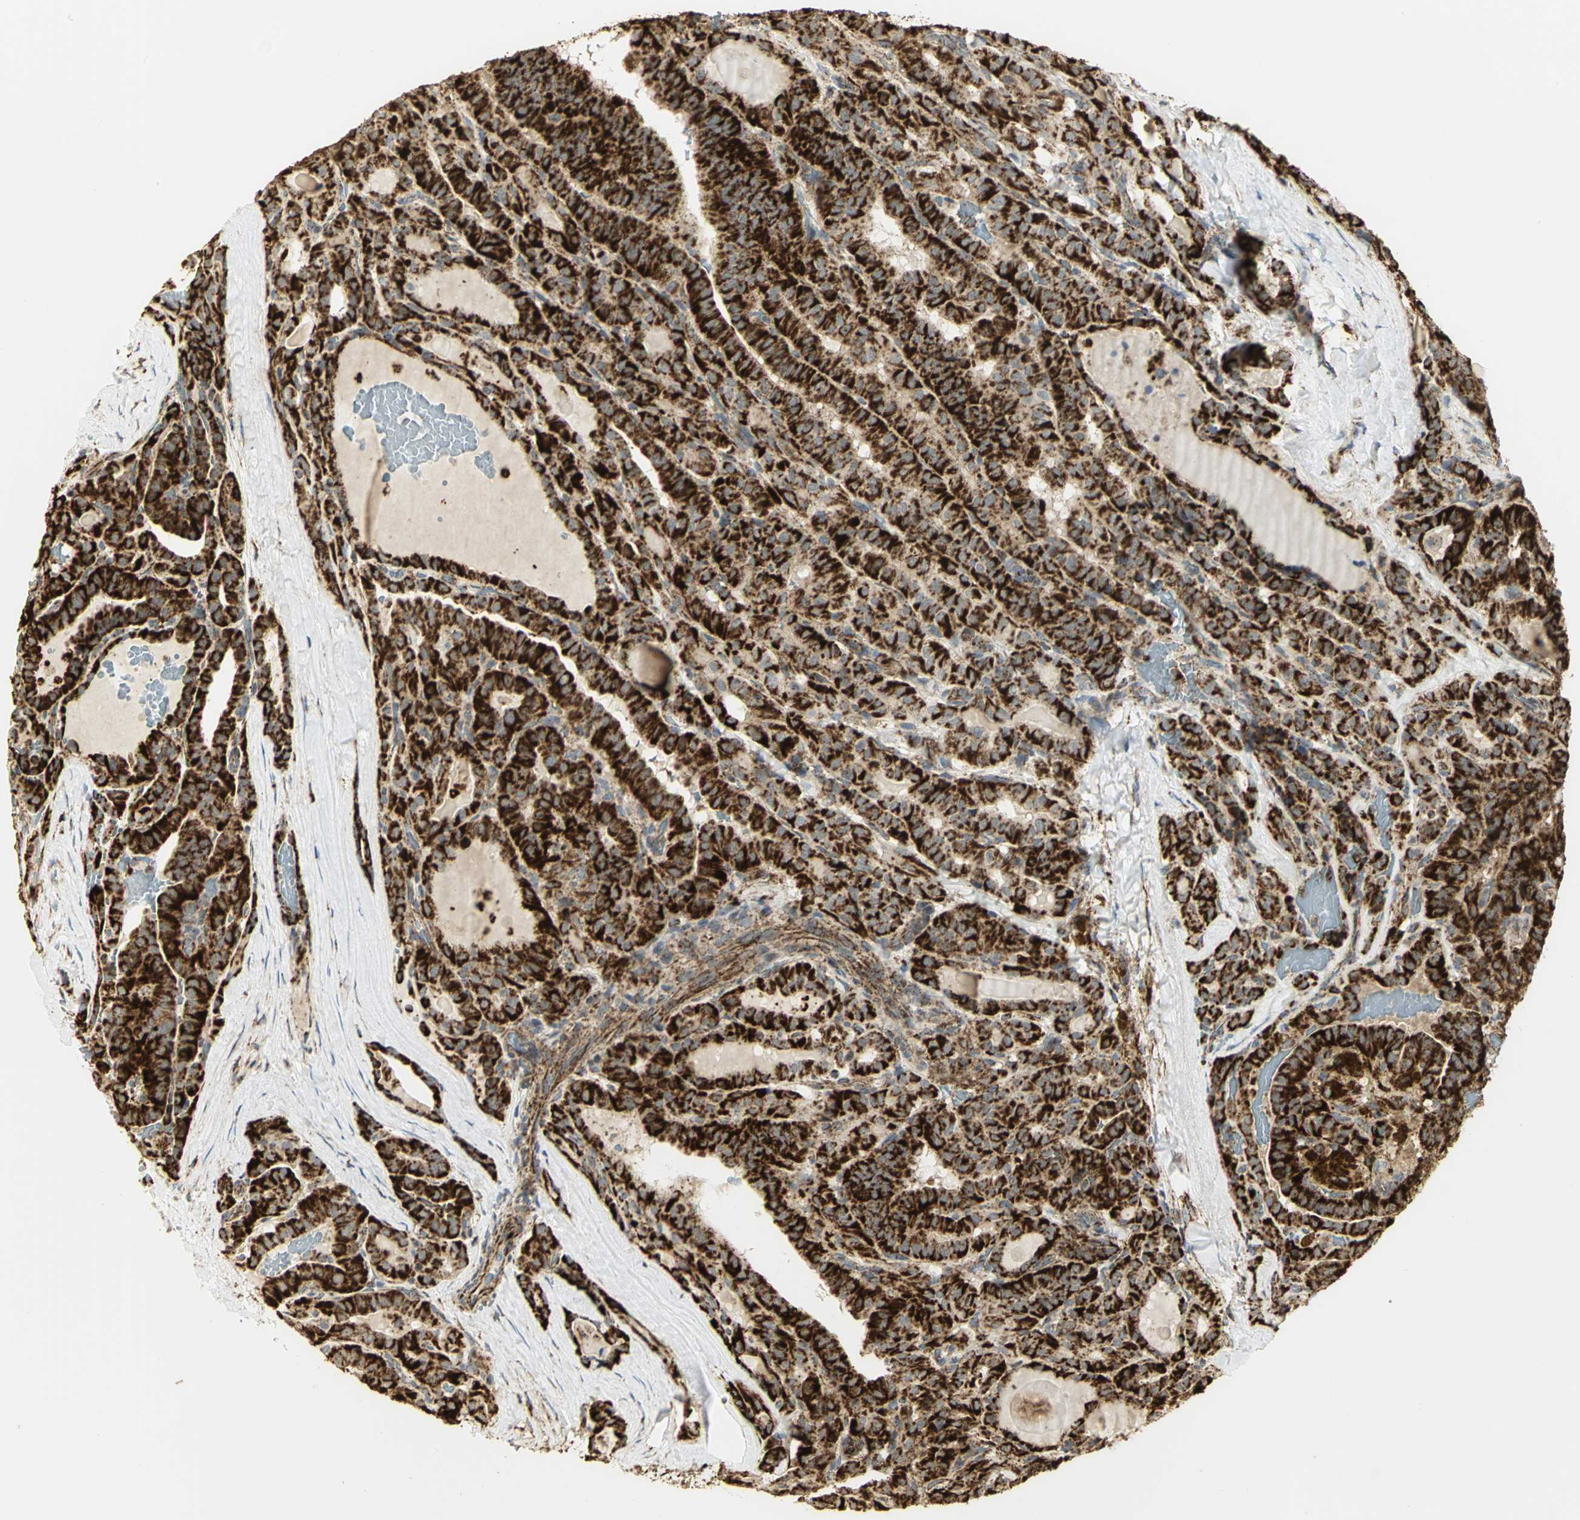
{"staining": {"intensity": "strong", "quantity": ">75%", "location": "cytoplasmic/membranous"}, "tissue": "thyroid cancer", "cell_type": "Tumor cells", "image_type": "cancer", "snomed": [{"axis": "morphology", "description": "Papillary adenocarcinoma, NOS"}, {"axis": "topography", "description": "Thyroid gland"}], "caption": "Thyroid papillary adenocarcinoma stained for a protein demonstrates strong cytoplasmic/membranous positivity in tumor cells.", "gene": "VDAC1", "patient": {"sex": "male", "age": 77}}